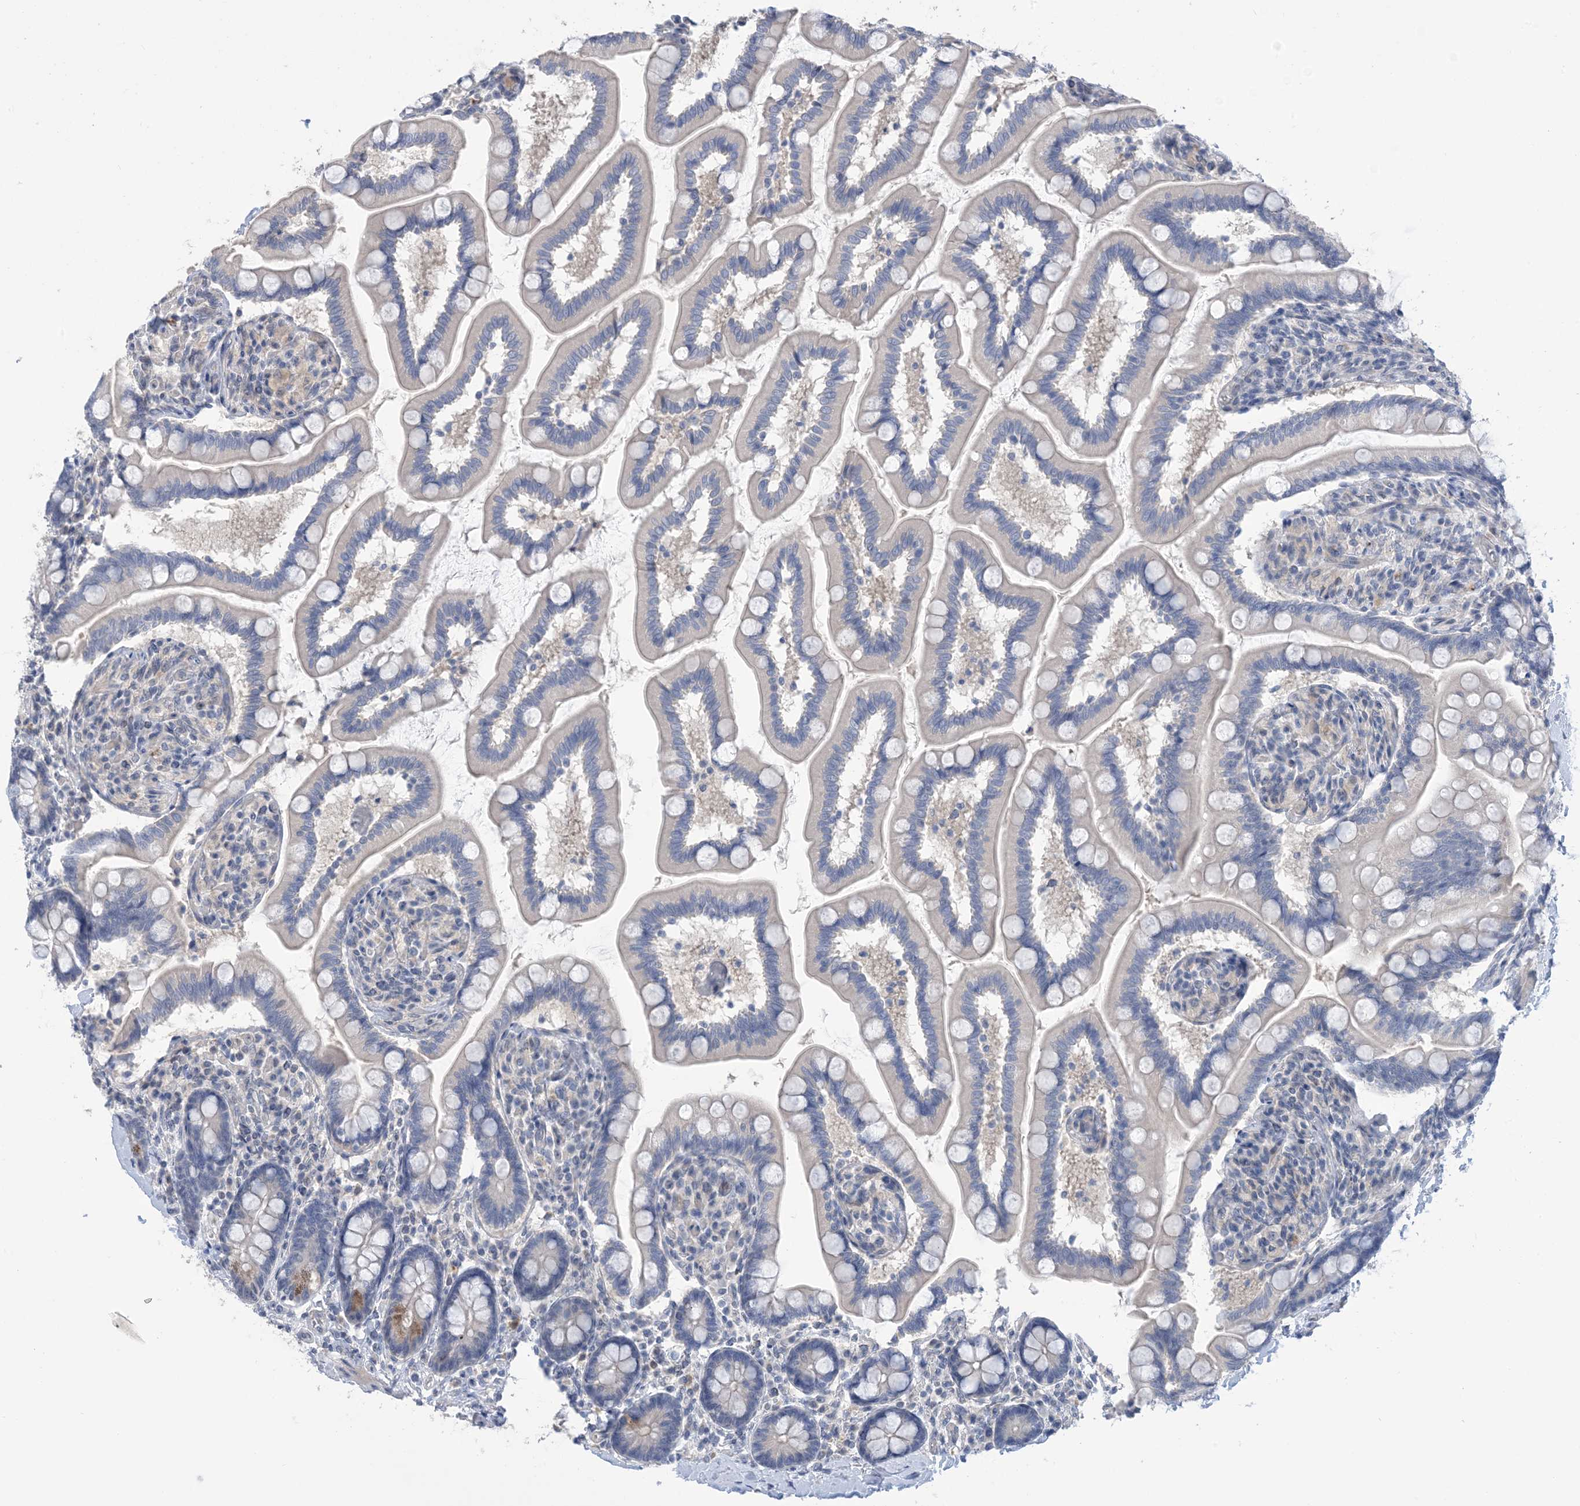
{"staining": {"intensity": "moderate", "quantity": "<25%", "location": "cytoplasmic/membranous"}, "tissue": "small intestine", "cell_type": "Glandular cells", "image_type": "normal", "snomed": [{"axis": "morphology", "description": "Normal tissue, NOS"}, {"axis": "topography", "description": "Small intestine"}], "caption": "About <25% of glandular cells in unremarkable human small intestine demonstrate moderate cytoplasmic/membranous protein positivity as visualized by brown immunohistochemical staining.", "gene": "TTYH1", "patient": {"sex": "female", "age": 64}}